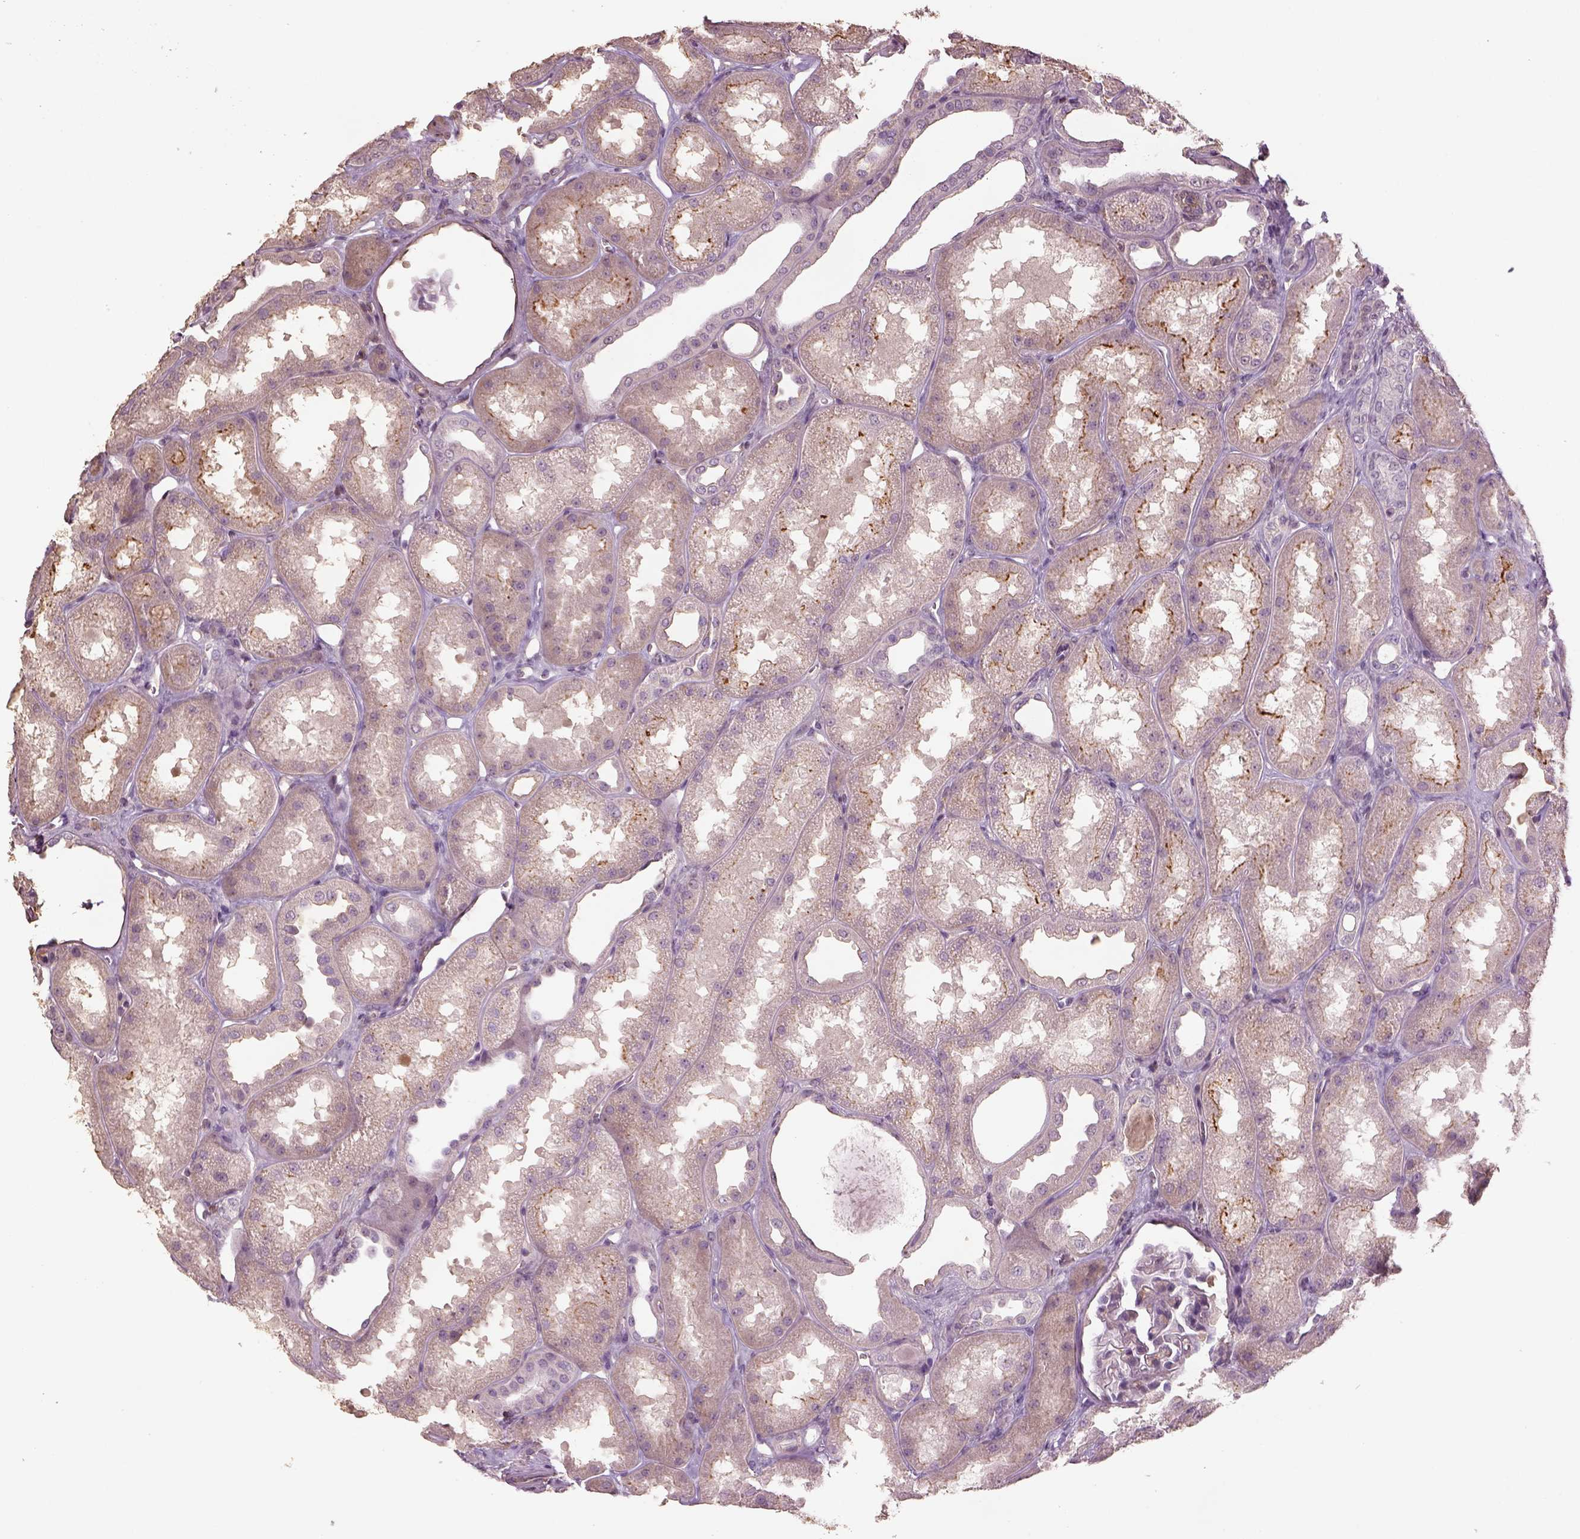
{"staining": {"intensity": "negative", "quantity": "none", "location": "none"}, "tissue": "kidney", "cell_type": "Cells in glomeruli", "image_type": "normal", "snomed": [{"axis": "morphology", "description": "Normal tissue, NOS"}, {"axis": "topography", "description": "Kidney"}], "caption": "Immunohistochemistry photomicrograph of benign kidney: kidney stained with DAB (3,3'-diaminobenzidine) exhibits no significant protein staining in cells in glomeruli. Brightfield microscopy of immunohistochemistry stained with DAB (brown) and hematoxylin (blue), captured at high magnification.", "gene": "LIN7A", "patient": {"sex": "male", "age": 61}}